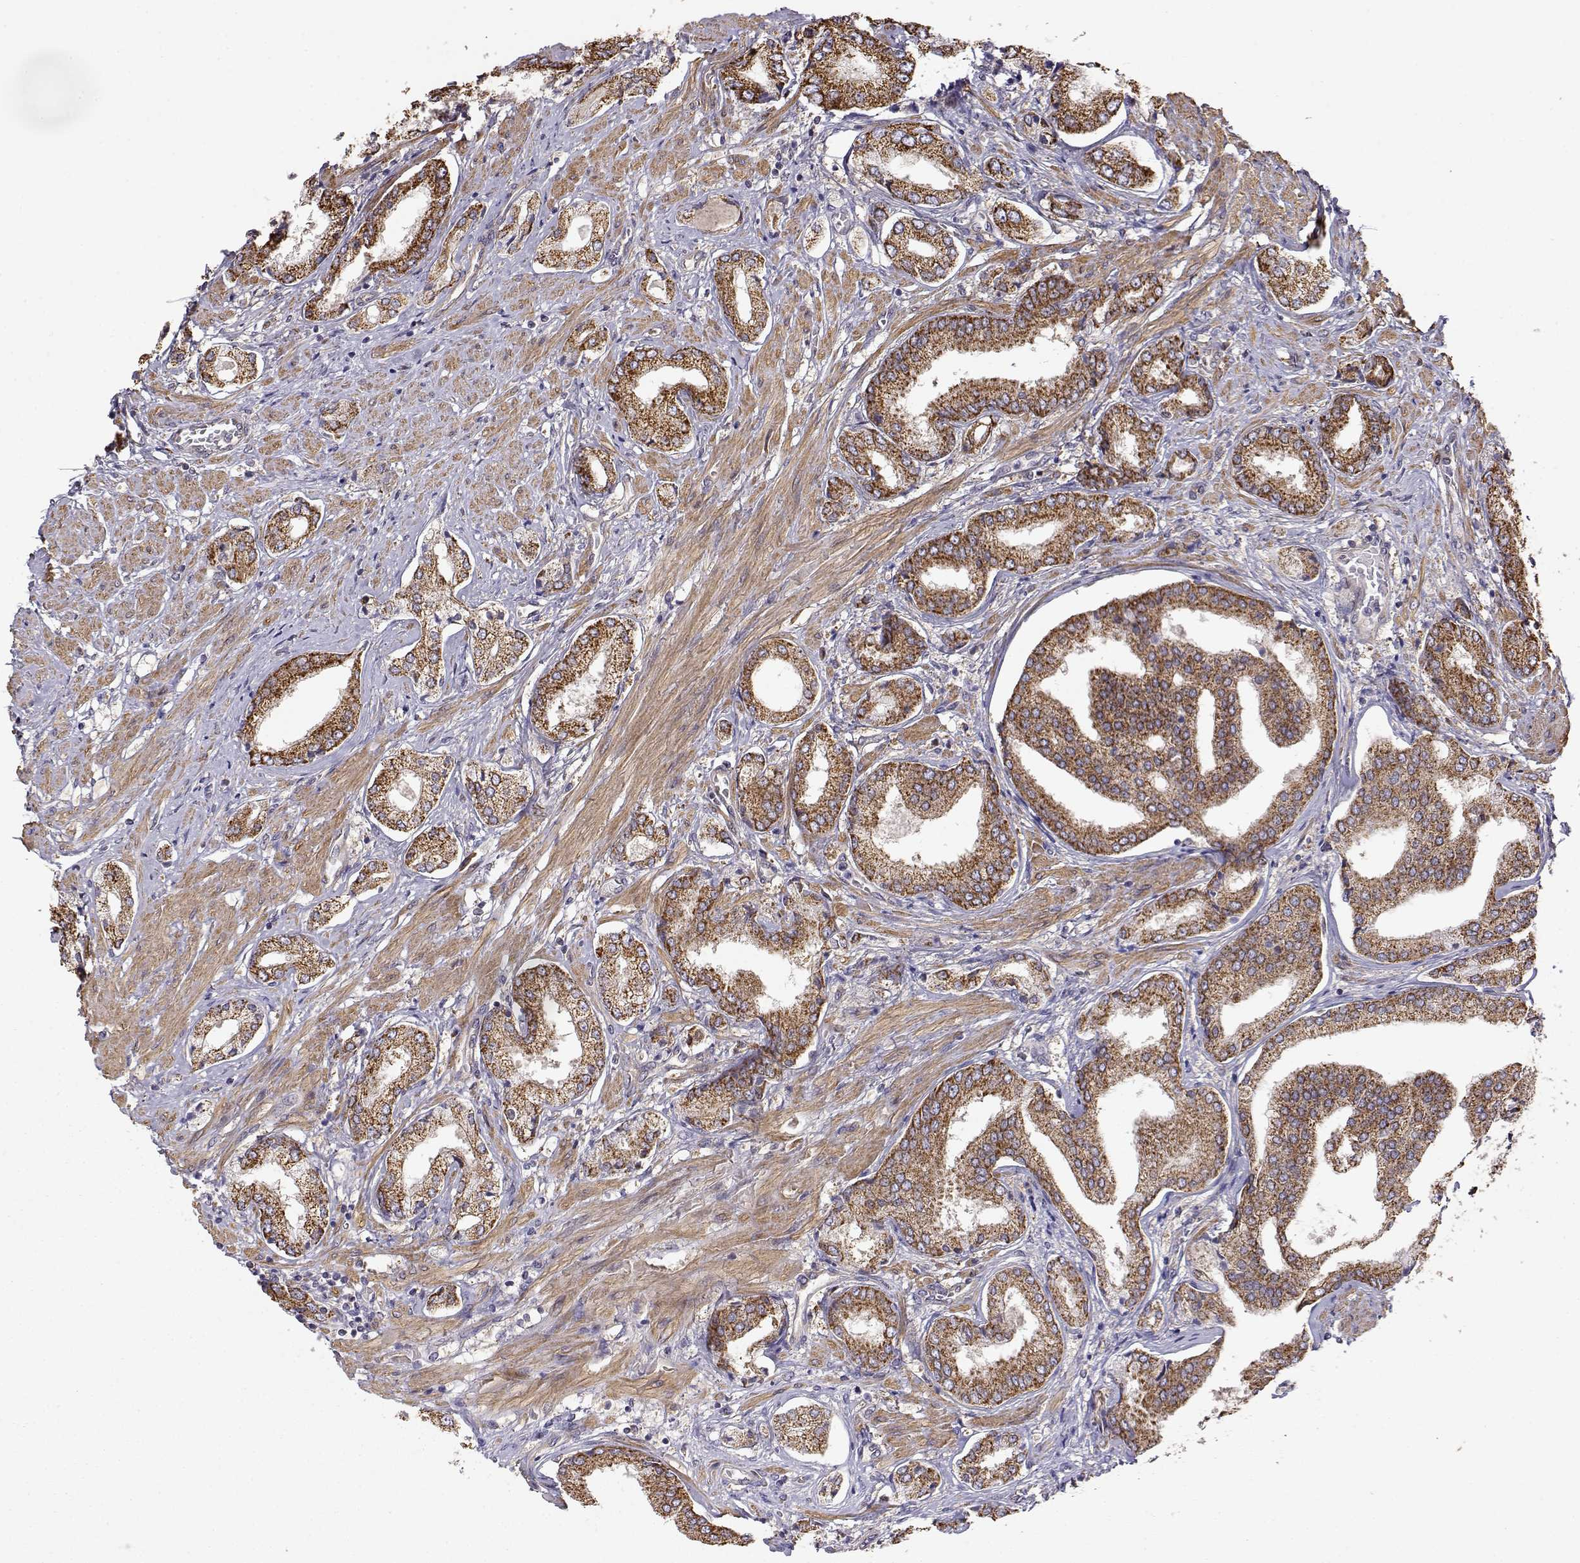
{"staining": {"intensity": "strong", "quantity": ">75%", "location": "cytoplasmic/membranous"}, "tissue": "prostate cancer", "cell_type": "Tumor cells", "image_type": "cancer", "snomed": [{"axis": "morphology", "description": "Adenocarcinoma, NOS"}, {"axis": "topography", "description": "Prostate"}], "caption": "High-power microscopy captured an IHC image of prostate adenocarcinoma, revealing strong cytoplasmic/membranous staining in approximately >75% of tumor cells. (Brightfield microscopy of DAB IHC at high magnification).", "gene": "PAIP1", "patient": {"sex": "male", "age": 63}}